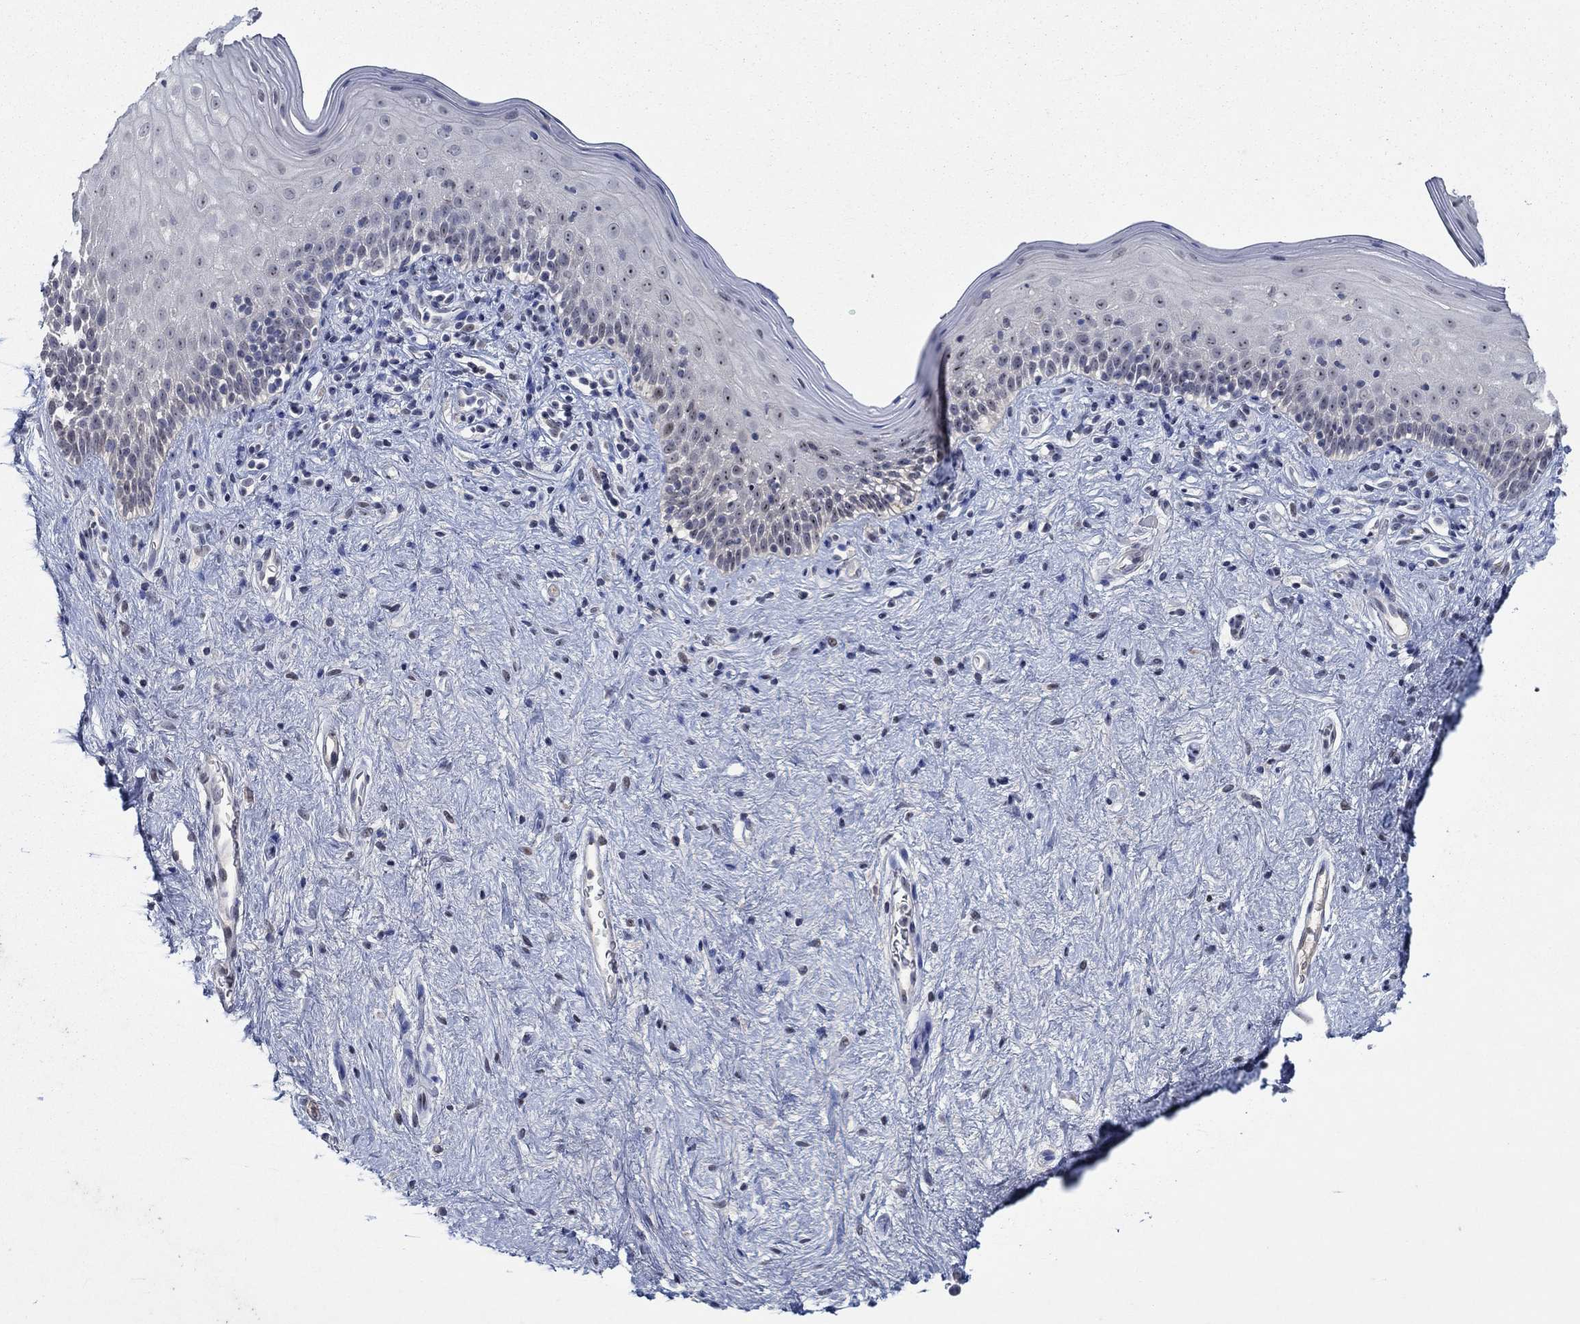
{"staining": {"intensity": "negative", "quantity": "none", "location": "none"}, "tissue": "vagina", "cell_type": "Squamous epithelial cells", "image_type": "normal", "snomed": [{"axis": "morphology", "description": "Normal tissue, NOS"}, {"axis": "topography", "description": "Vagina"}], "caption": "Protein analysis of unremarkable vagina shows no significant expression in squamous epithelial cells.", "gene": "HTN1", "patient": {"sex": "female", "age": 47}}